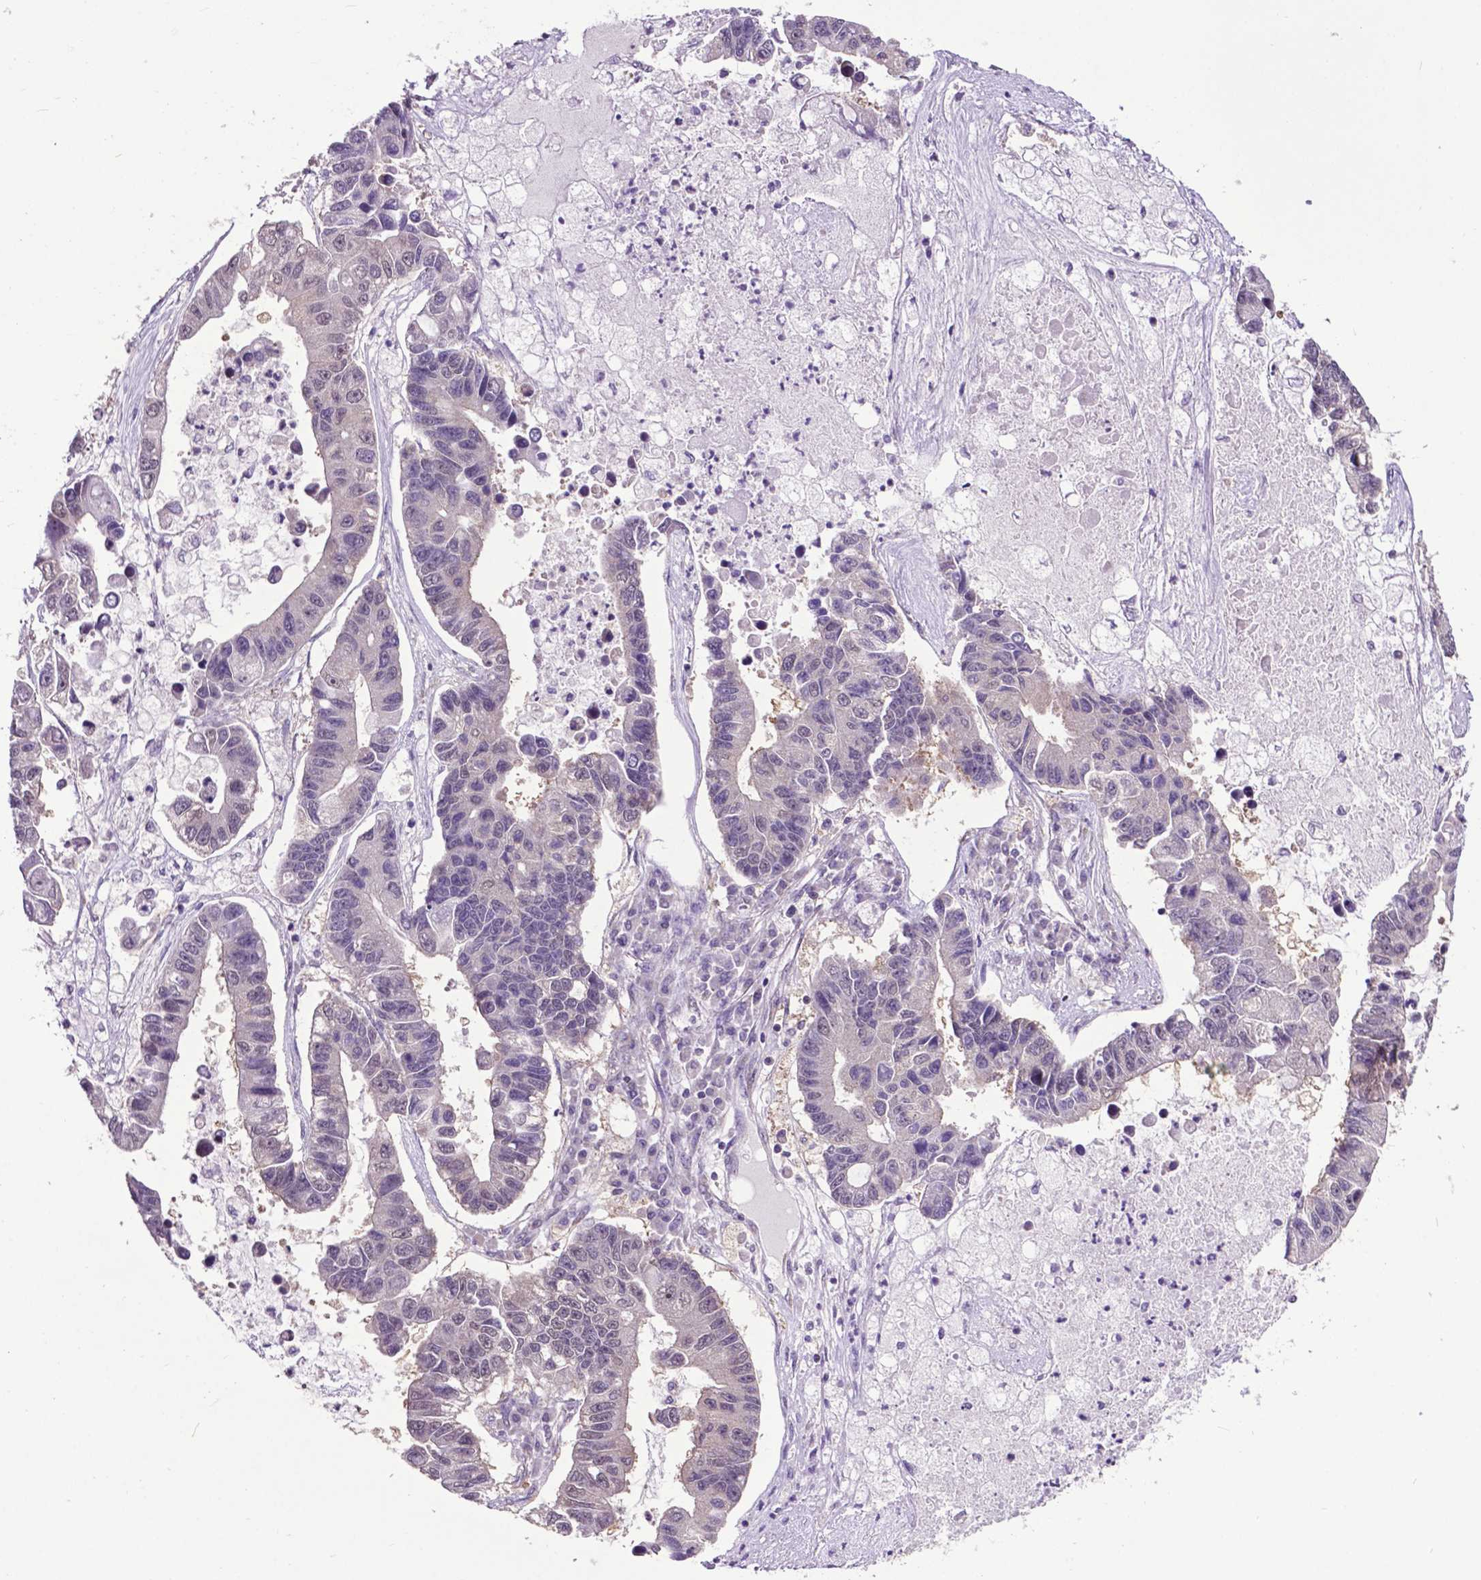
{"staining": {"intensity": "negative", "quantity": "none", "location": "none"}, "tissue": "lung cancer", "cell_type": "Tumor cells", "image_type": "cancer", "snomed": [{"axis": "morphology", "description": "Adenocarcinoma, NOS"}, {"axis": "topography", "description": "Bronchus"}, {"axis": "topography", "description": "Lung"}], "caption": "IHC photomicrograph of neoplastic tissue: human lung adenocarcinoma stained with DAB (3,3'-diaminobenzidine) exhibits no significant protein positivity in tumor cells.", "gene": "OTUB1", "patient": {"sex": "female", "age": 51}}